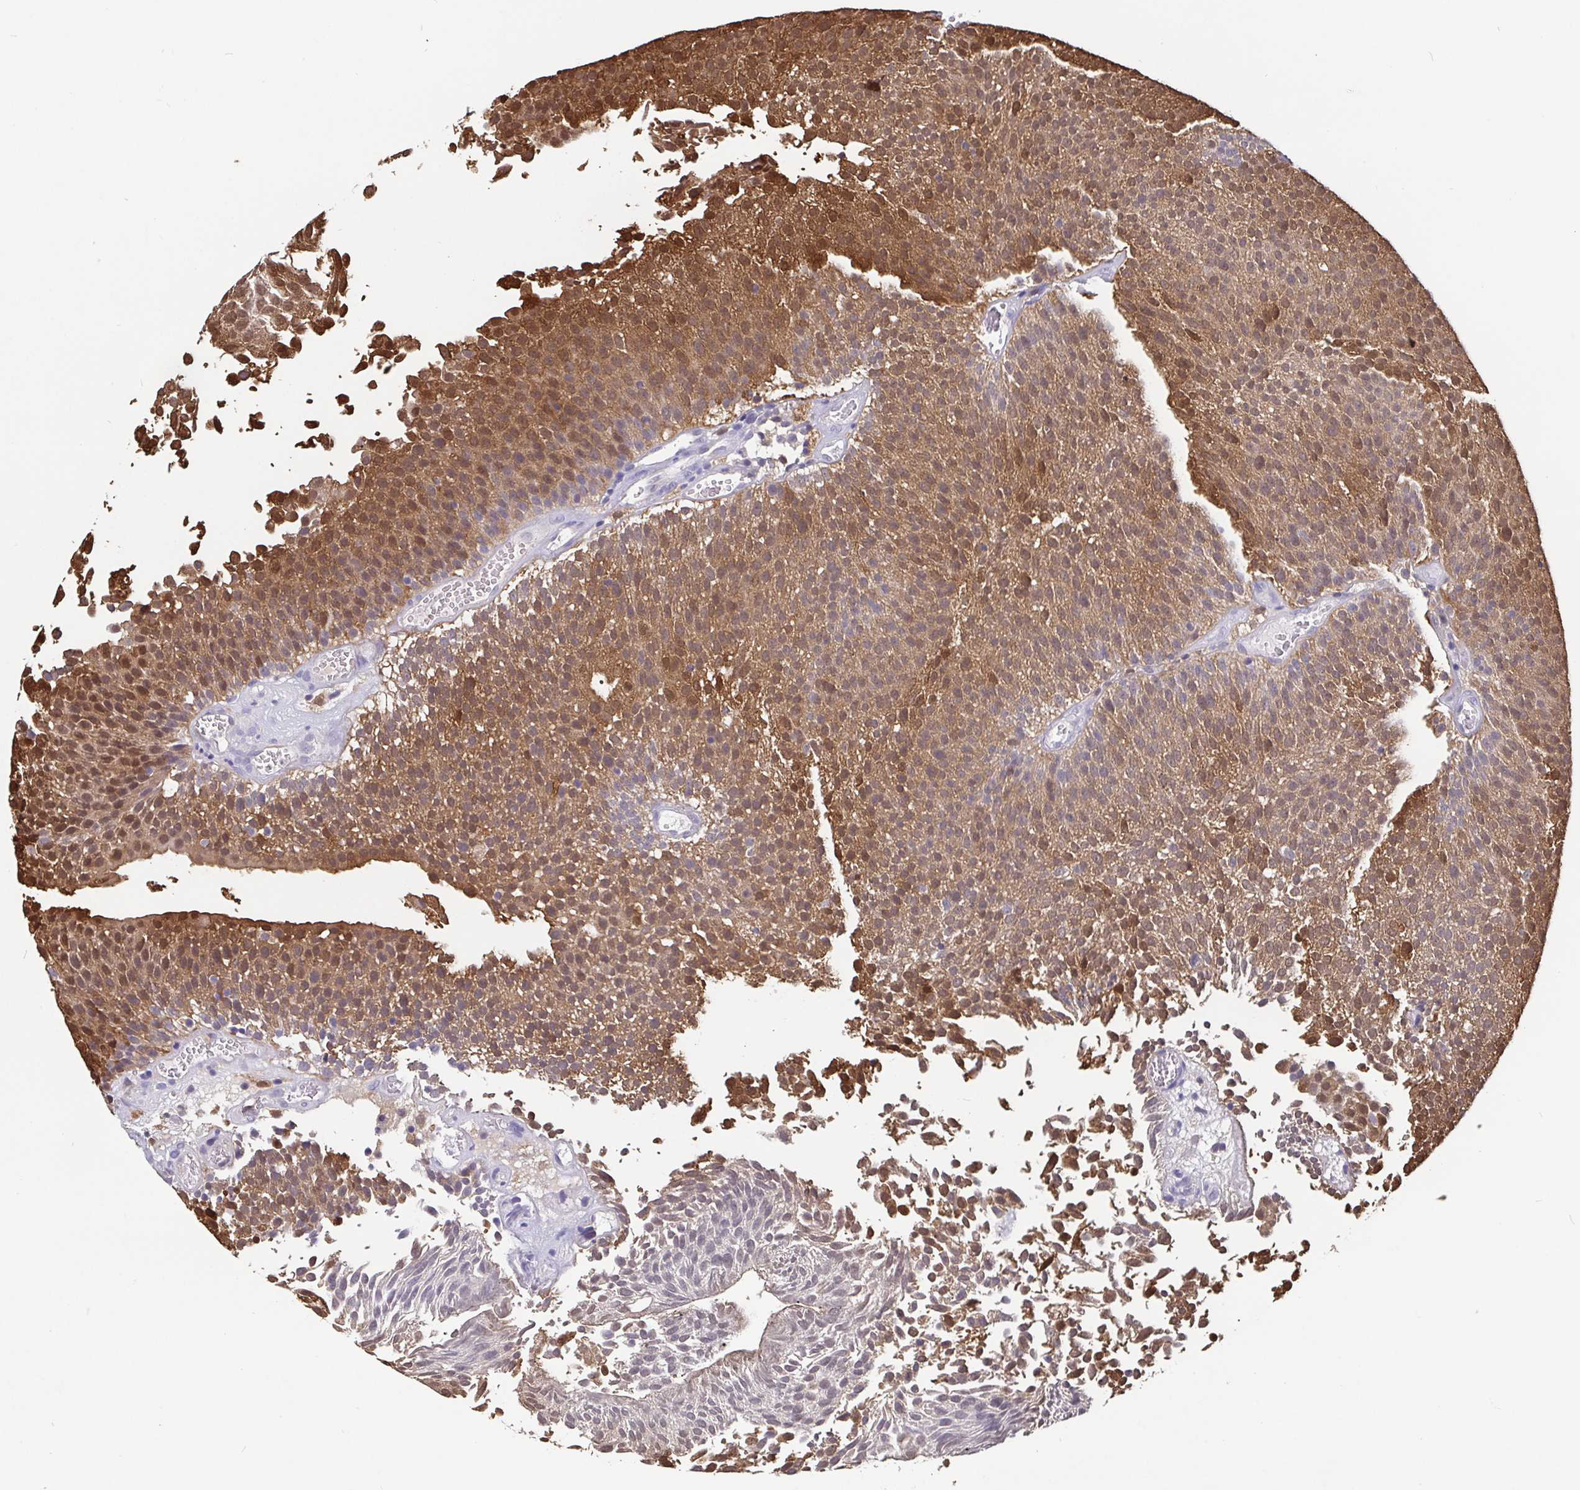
{"staining": {"intensity": "moderate", "quantity": ">75%", "location": "cytoplasmic/membranous,nuclear"}, "tissue": "urothelial cancer", "cell_type": "Tumor cells", "image_type": "cancer", "snomed": [{"axis": "morphology", "description": "Urothelial carcinoma, Low grade"}, {"axis": "topography", "description": "Urinary bladder"}], "caption": "DAB (3,3'-diaminobenzidine) immunohistochemical staining of urothelial carcinoma (low-grade) reveals moderate cytoplasmic/membranous and nuclear protein staining in approximately >75% of tumor cells. The staining was performed using DAB, with brown indicating positive protein expression. Nuclei are stained blue with hematoxylin.", "gene": "IDH1", "patient": {"sex": "female", "age": 79}}